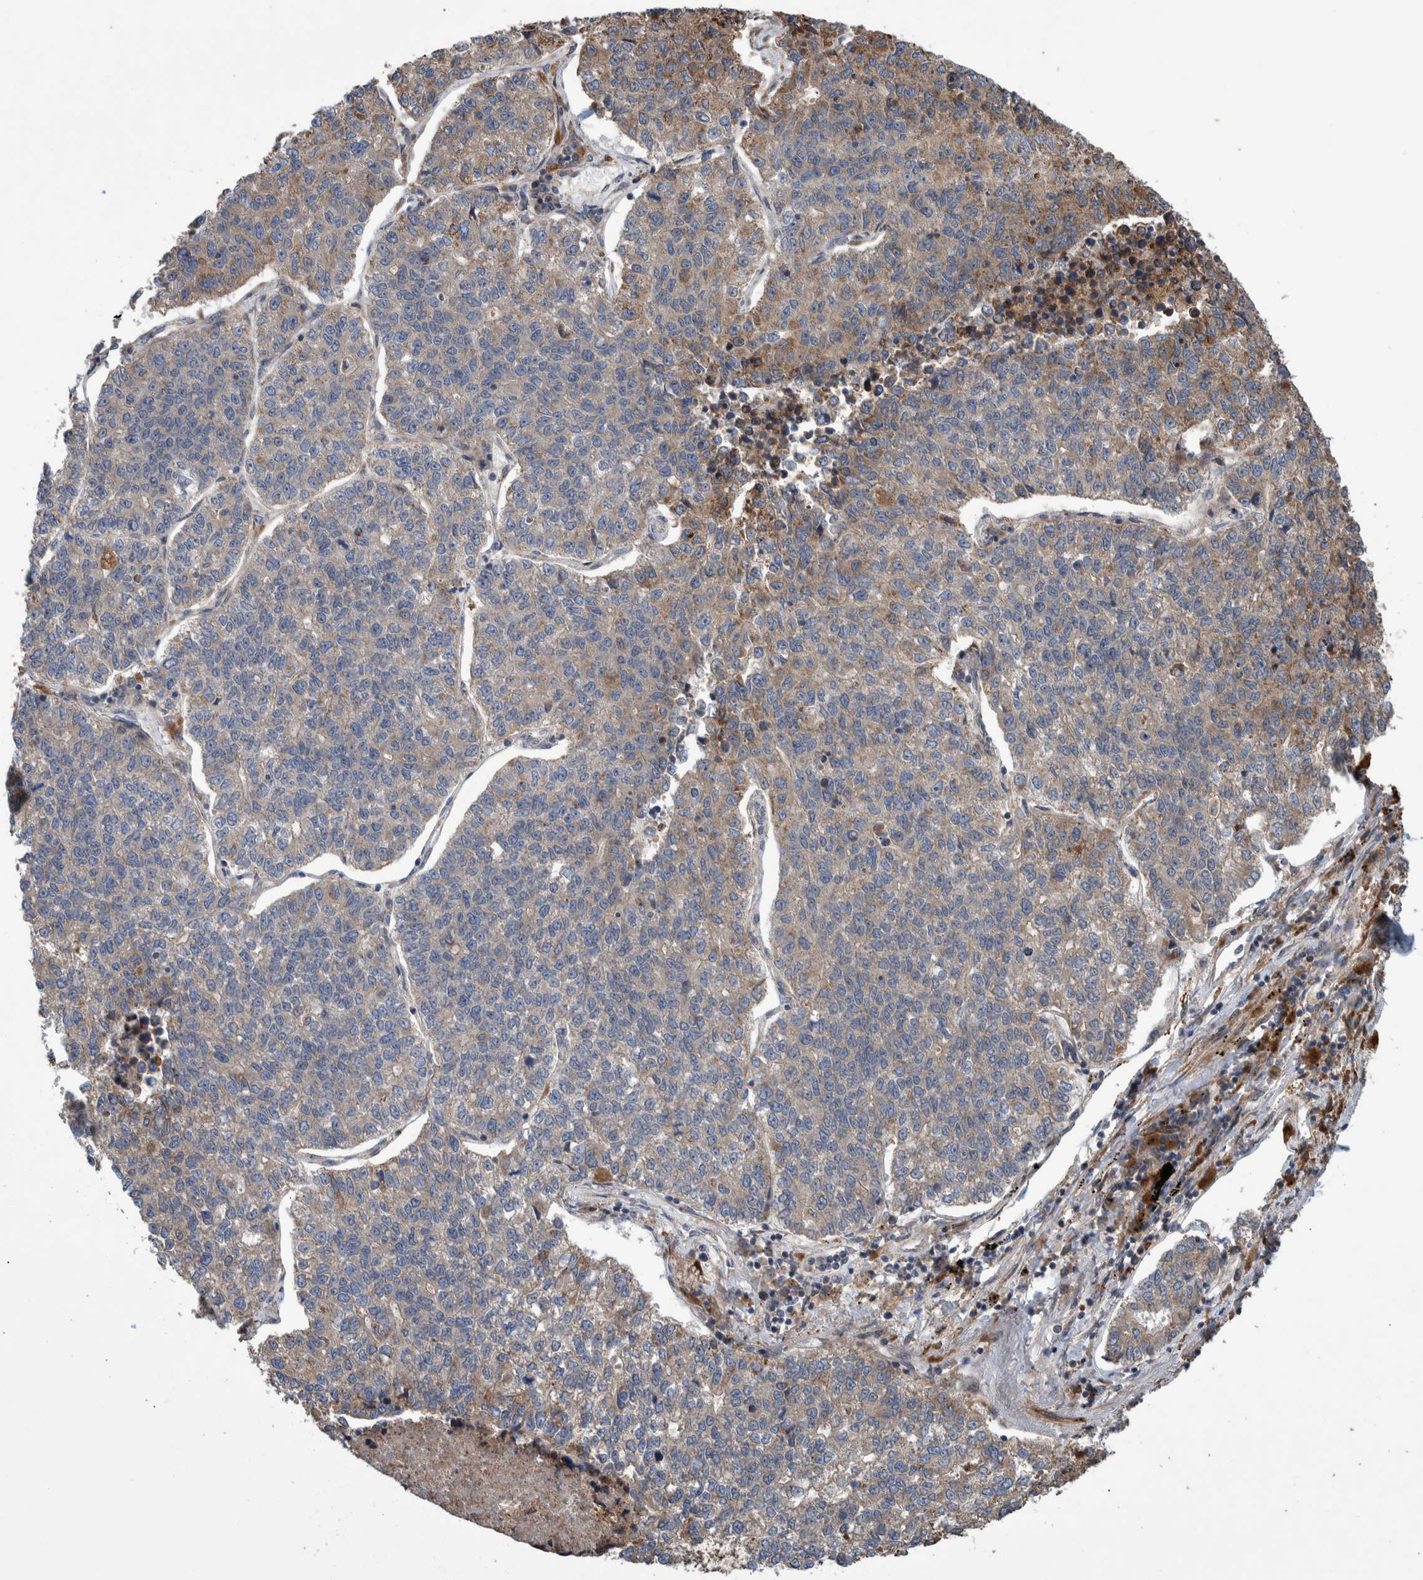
{"staining": {"intensity": "weak", "quantity": ">75%", "location": "cytoplasmic/membranous"}, "tissue": "lung cancer", "cell_type": "Tumor cells", "image_type": "cancer", "snomed": [{"axis": "morphology", "description": "Adenocarcinoma, NOS"}, {"axis": "topography", "description": "Lung"}], "caption": "Protein staining by immunohistochemistry reveals weak cytoplasmic/membranous expression in about >75% of tumor cells in lung cancer (adenocarcinoma).", "gene": "B3GNTL1", "patient": {"sex": "male", "age": 49}}